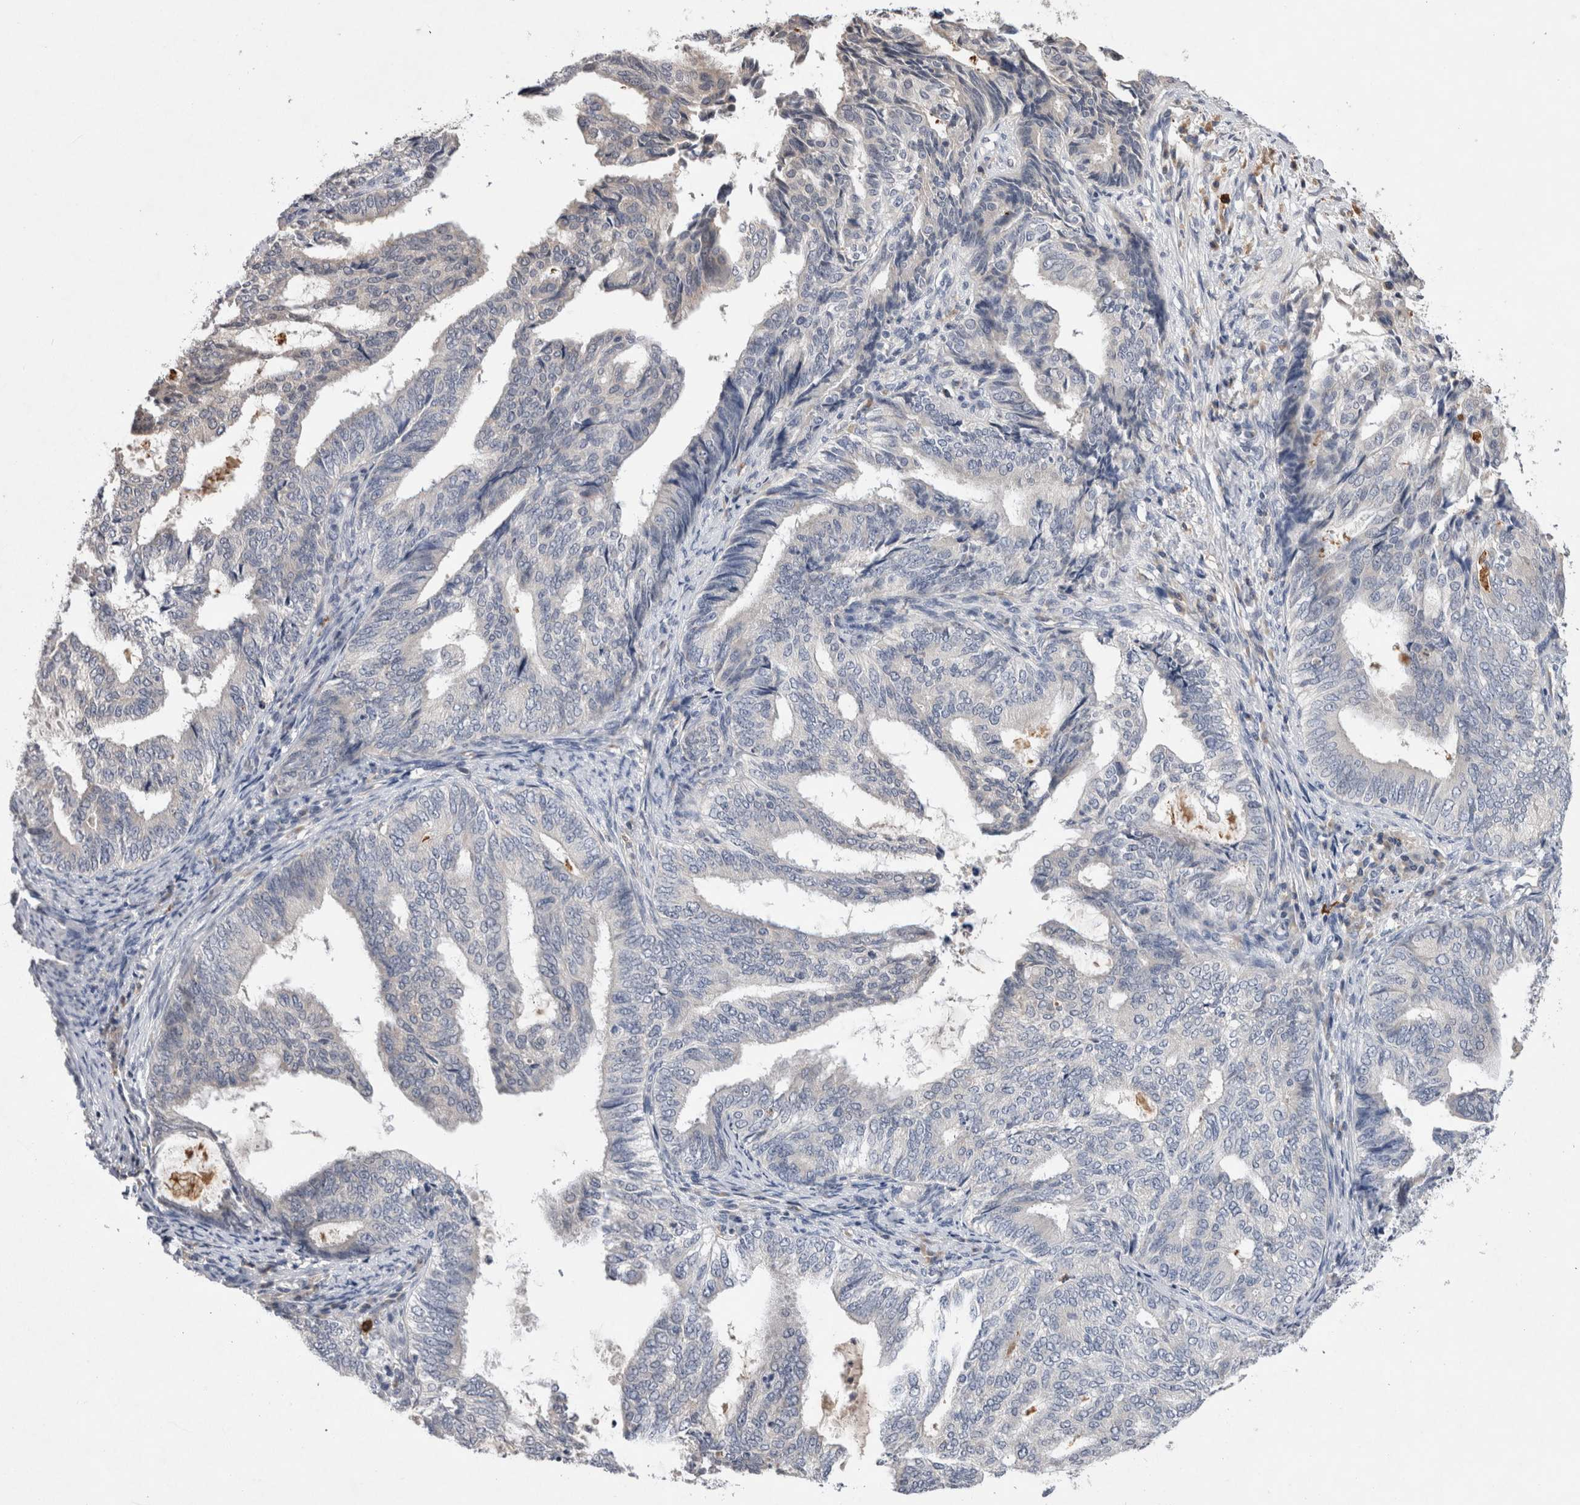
{"staining": {"intensity": "negative", "quantity": "none", "location": "none"}, "tissue": "endometrial cancer", "cell_type": "Tumor cells", "image_type": "cancer", "snomed": [{"axis": "morphology", "description": "Adenocarcinoma, NOS"}, {"axis": "topography", "description": "Endometrium"}], "caption": "Tumor cells are negative for protein expression in human endometrial adenocarcinoma.", "gene": "VSIG4", "patient": {"sex": "female", "age": 58}}